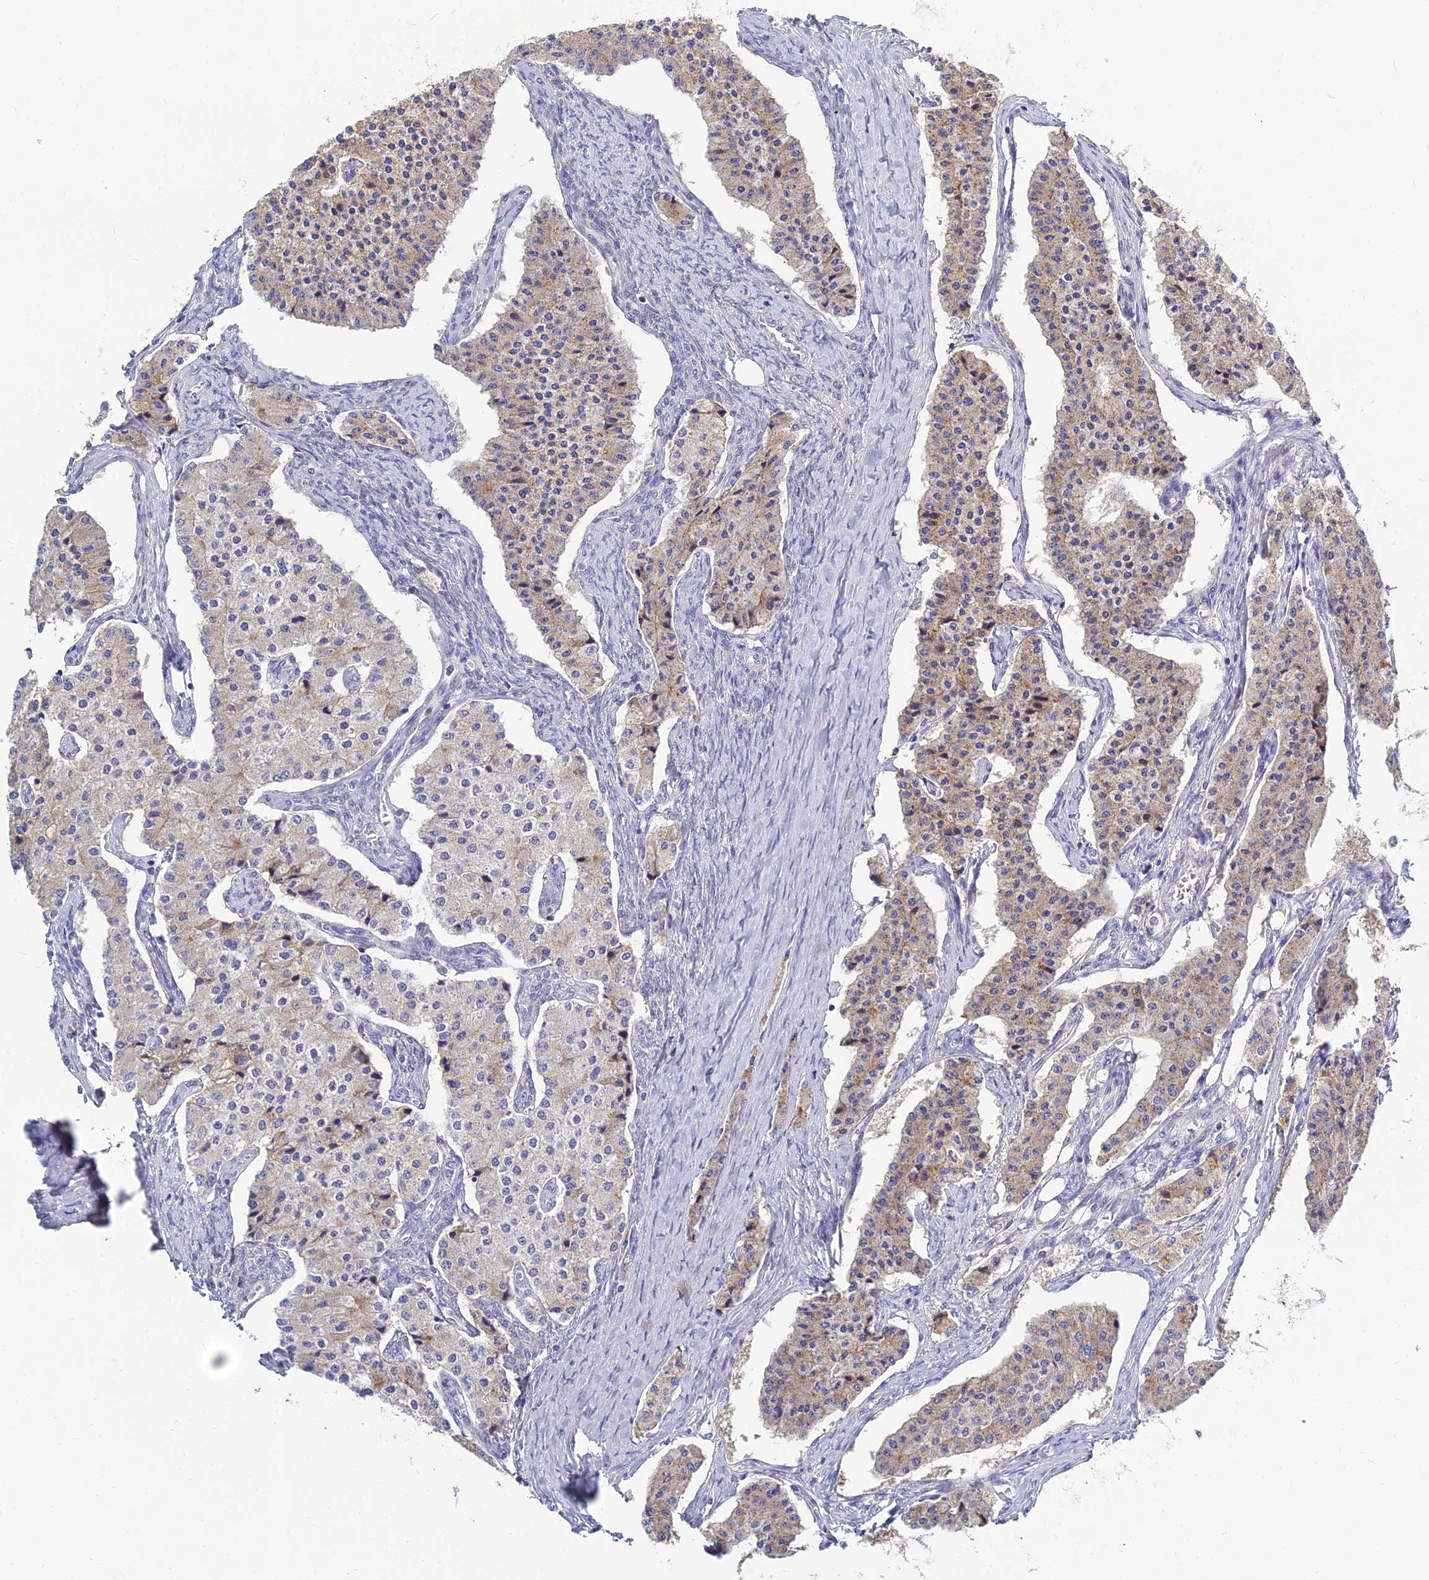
{"staining": {"intensity": "weak", "quantity": "25%-75%", "location": "cytoplasmic/membranous"}, "tissue": "carcinoid", "cell_type": "Tumor cells", "image_type": "cancer", "snomed": [{"axis": "morphology", "description": "Carcinoid, malignant, NOS"}, {"axis": "topography", "description": "Colon"}], "caption": "A high-resolution micrograph shows immunohistochemistry staining of carcinoid, which shows weak cytoplasmic/membranous staining in about 25%-75% of tumor cells.", "gene": "NPY", "patient": {"sex": "female", "age": 52}}